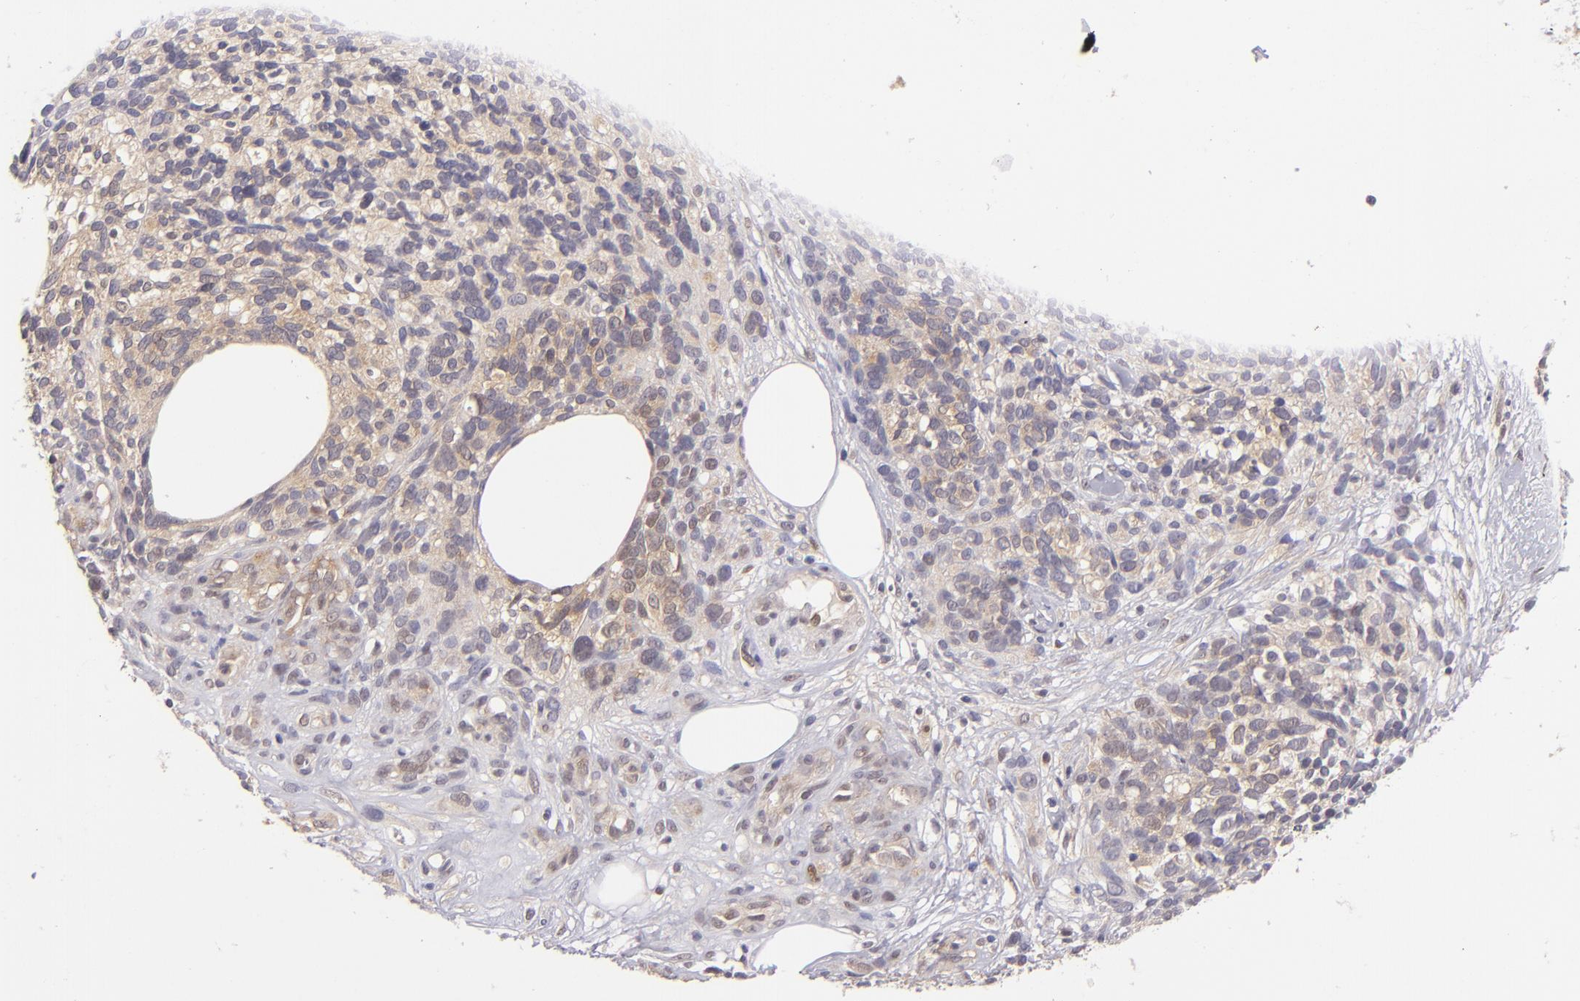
{"staining": {"intensity": "weak", "quantity": "<25%", "location": "cytoplasmic/membranous"}, "tissue": "melanoma", "cell_type": "Tumor cells", "image_type": "cancer", "snomed": [{"axis": "morphology", "description": "Malignant melanoma, NOS"}, {"axis": "topography", "description": "Skin"}], "caption": "Melanoma was stained to show a protein in brown. There is no significant positivity in tumor cells.", "gene": "PTPN13", "patient": {"sex": "female", "age": 85}}